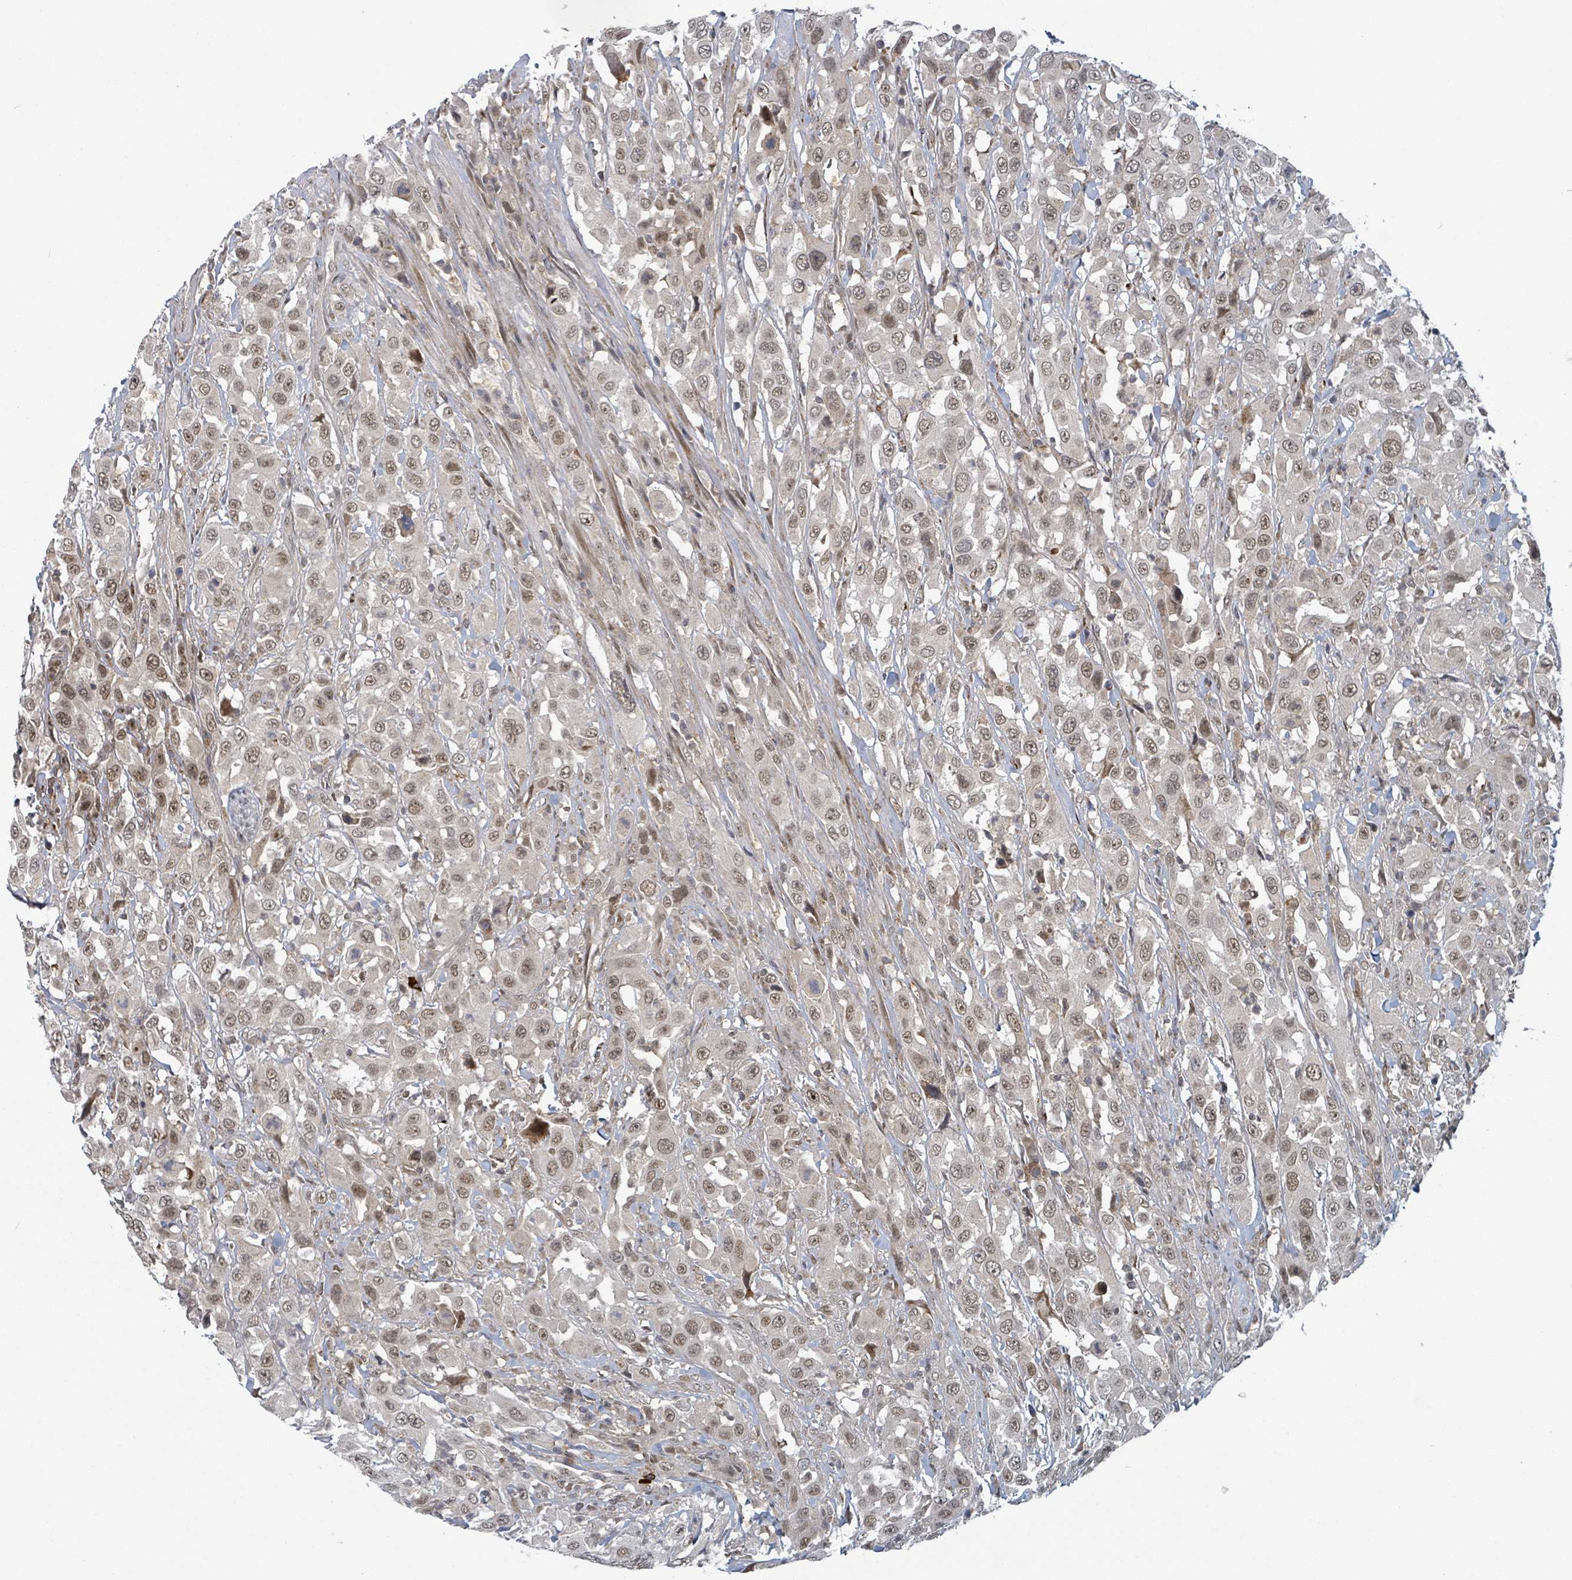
{"staining": {"intensity": "weak", "quantity": ">75%", "location": "nuclear"}, "tissue": "urothelial cancer", "cell_type": "Tumor cells", "image_type": "cancer", "snomed": [{"axis": "morphology", "description": "Urothelial carcinoma, High grade"}, {"axis": "topography", "description": "Urinary bladder"}], "caption": "High-grade urothelial carcinoma stained with a protein marker displays weak staining in tumor cells.", "gene": "GTF3C1", "patient": {"sex": "male", "age": 61}}